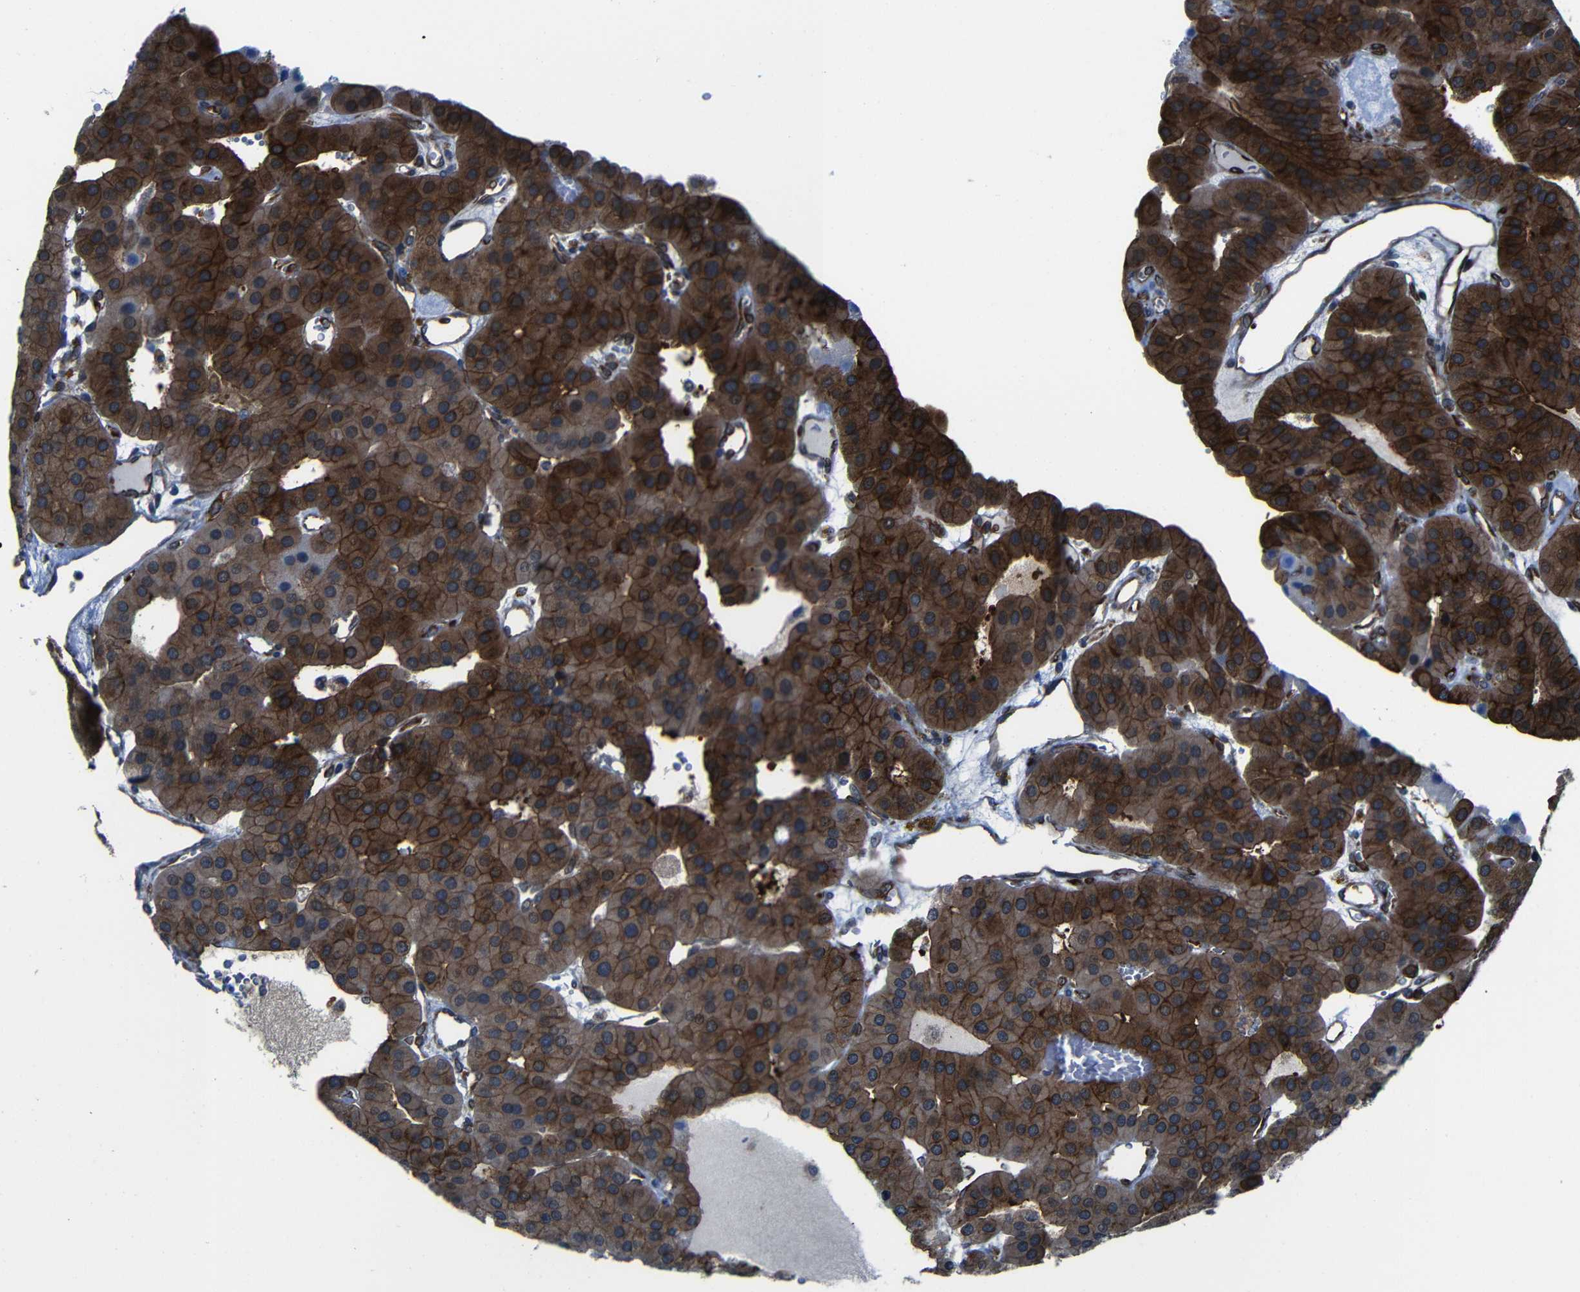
{"staining": {"intensity": "strong", "quantity": ">75%", "location": "cytoplasmic/membranous"}, "tissue": "parathyroid gland", "cell_type": "Glandular cells", "image_type": "normal", "snomed": [{"axis": "morphology", "description": "Normal tissue, NOS"}, {"axis": "morphology", "description": "Adenoma, NOS"}, {"axis": "topography", "description": "Parathyroid gland"}], "caption": "Benign parathyroid gland was stained to show a protein in brown. There is high levels of strong cytoplasmic/membranous positivity in about >75% of glandular cells. The staining was performed using DAB (3,3'-diaminobenzidine) to visualize the protein expression in brown, while the nuclei were stained in blue with hematoxylin (Magnification: 20x).", "gene": "KIAA0513", "patient": {"sex": "female", "age": 86}}